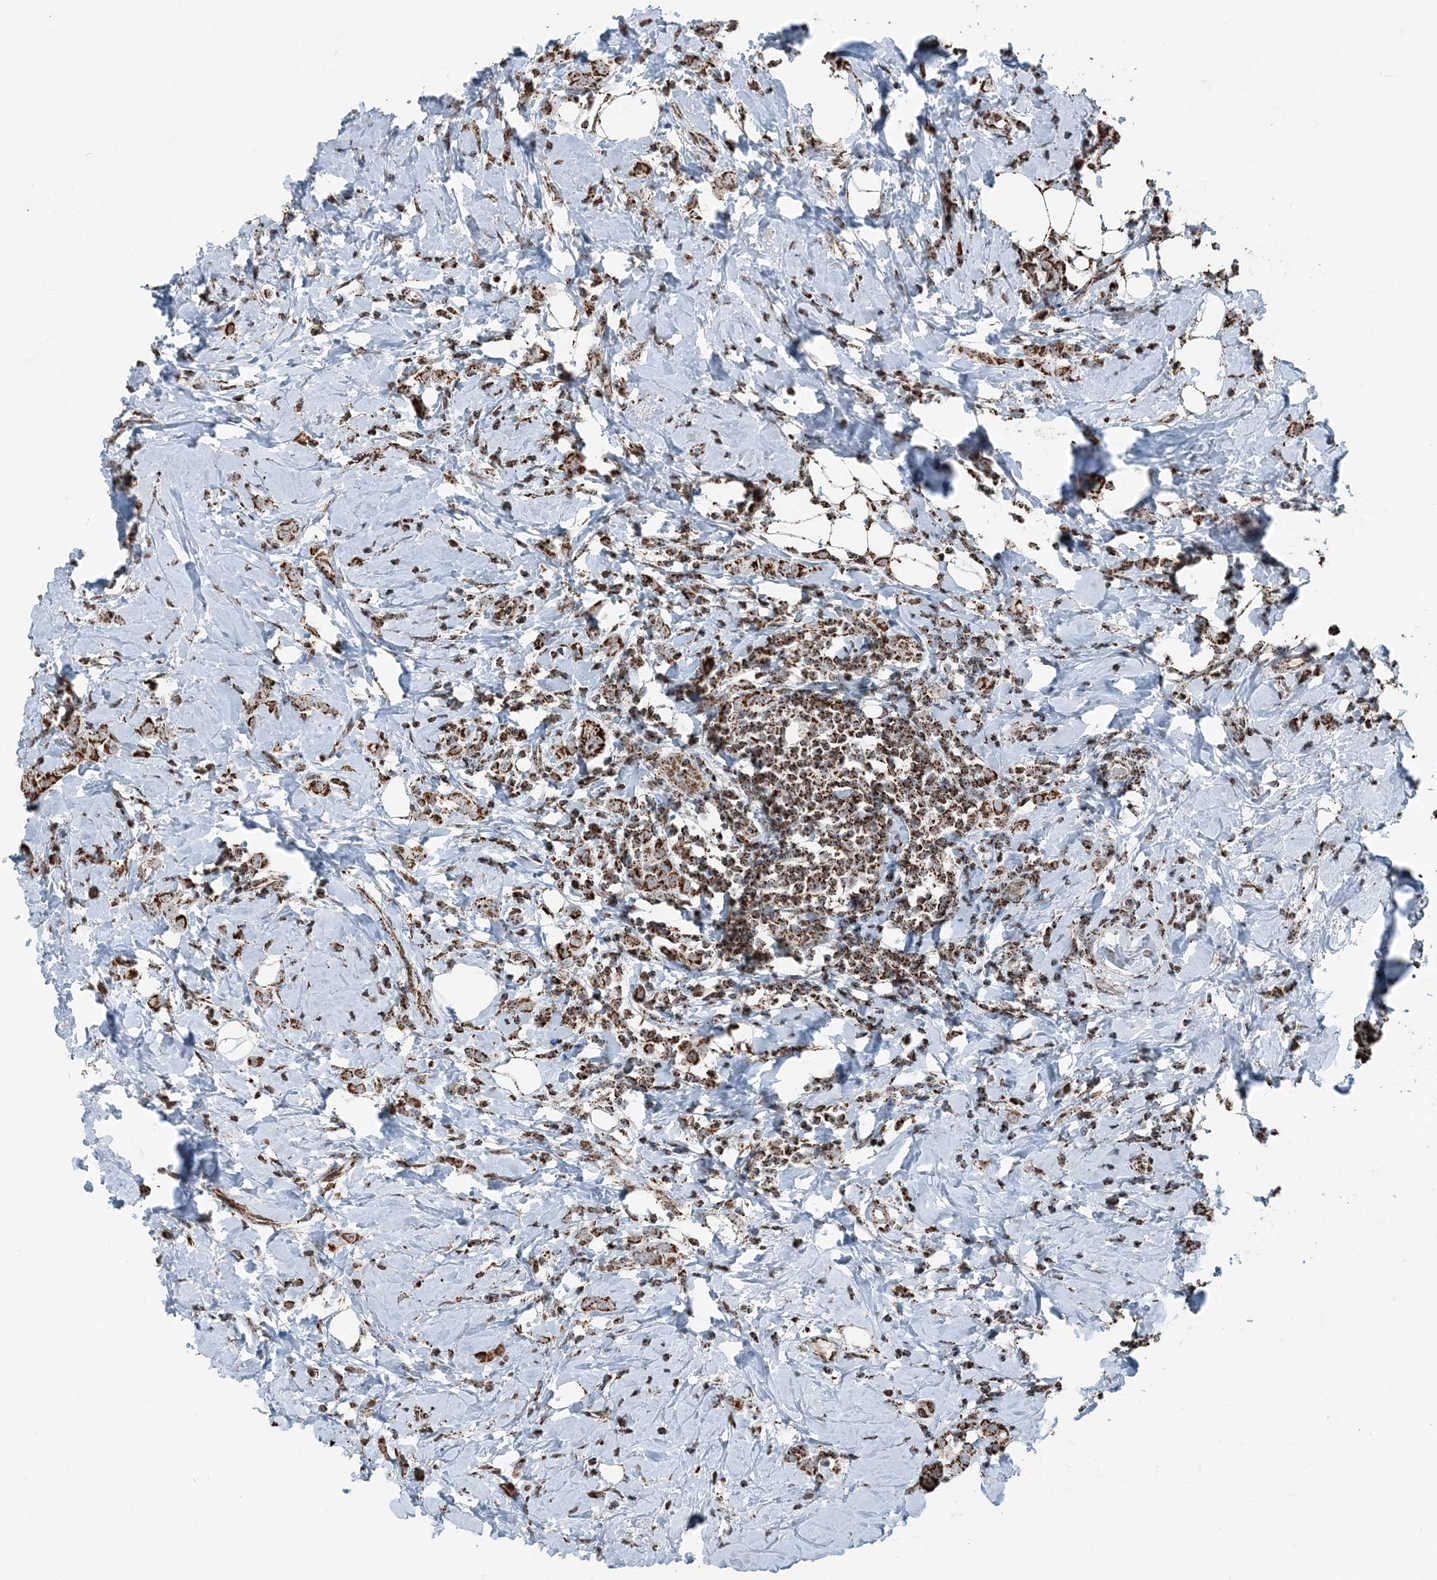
{"staining": {"intensity": "strong", "quantity": ">75%", "location": "cytoplasmic/membranous"}, "tissue": "breast cancer", "cell_type": "Tumor cells", "image_type": "cancer", "snomed": [{"axis": "morphology", "description": "Lobular carcinoma"}, {"axis": "topography", "description": "Breast"}], "caption": "An immunohistochemistry (IHC) photomicrograph of tumor tissue is shown. Protein staining in brown shows strong cytoplasmic/membranous positivity in lobular carcinoma (breast) within tumor cells.", "gene": "SUCLG1", "patient": {"sex": "female", "age": 47}}